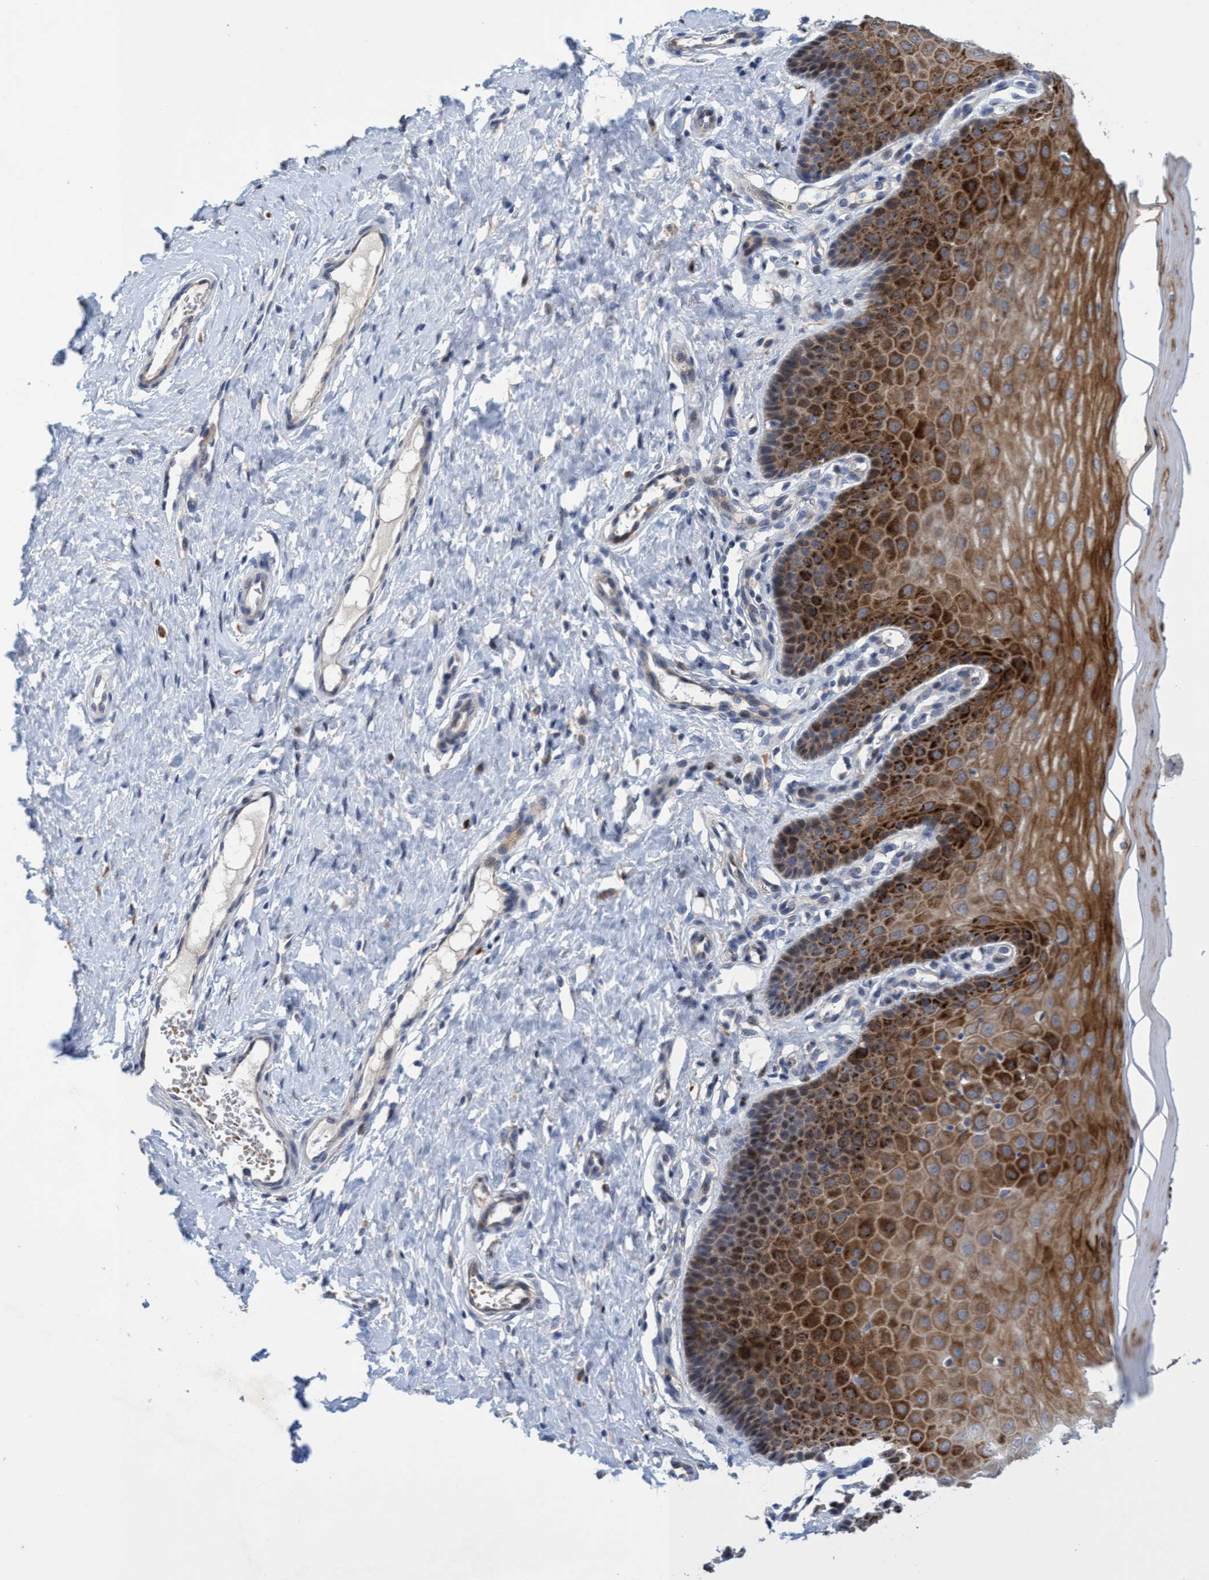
{"staining": {"intensity": "moderate", "quantity": ">75%", "location": "cytoplasmic/membranous"}, "tissue": "cervix", "cell_type": "Glandular cells", "image_type": "normal", "snomed": [{"axis": "morphology", "description": "Normal tissue, NOS"}, {"axis": "topography", "description": "Cervix"}], "caption": "A micrograph of human cervix stained for a protein displays moderate cytoplasmic/membranous brown staining in glandular cells. The protein of interest is stained brown, and the nuclei are stained in blue (DAB IHC with brightfield microscopy, high magnification).", "gene": "SEMA4D", "patient": {"sex": "female", "age": 55}}